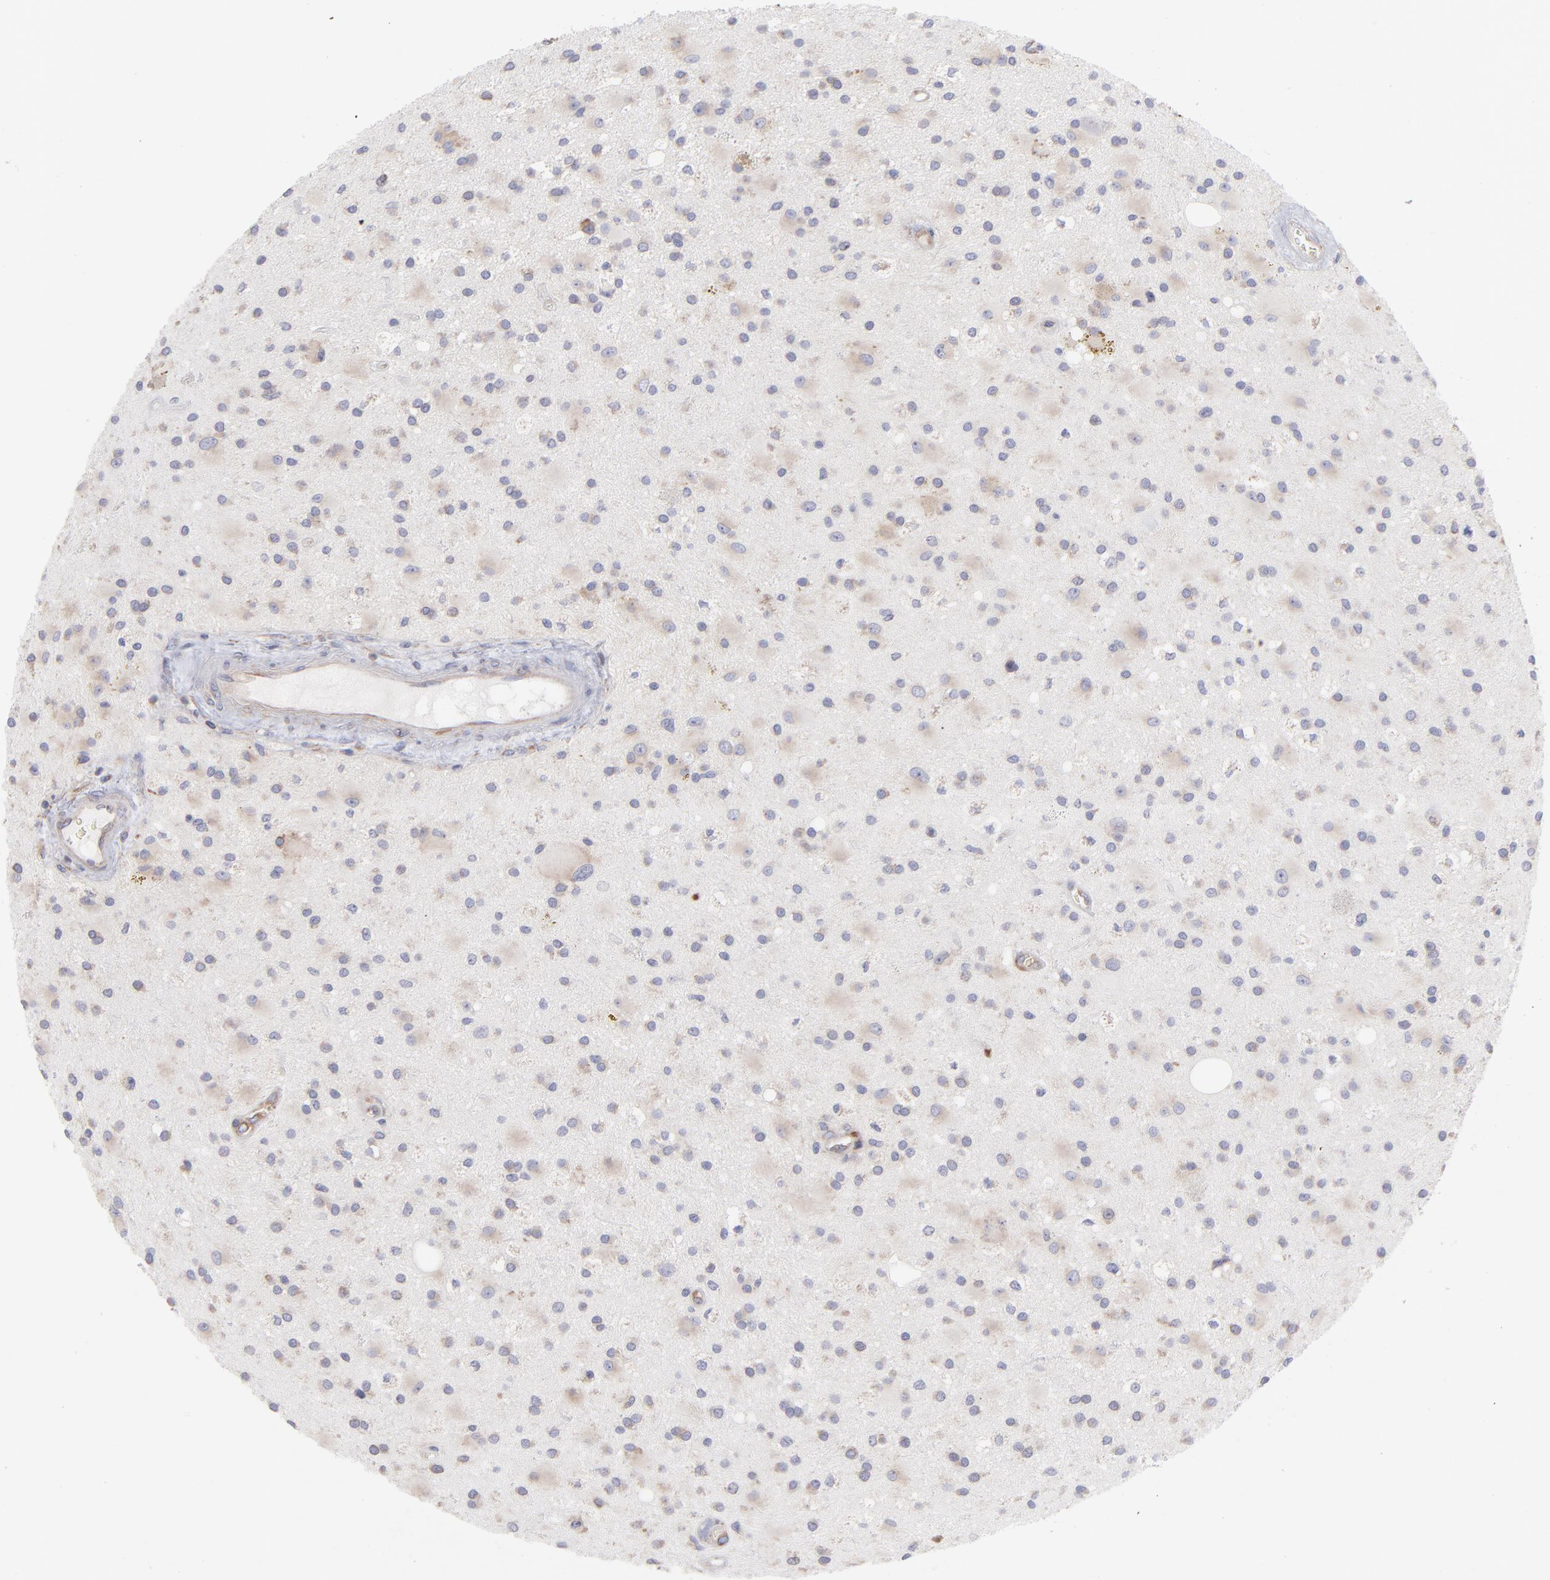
{"staining": {"intensity": "negative", "quantity": "none", "location": "none"}, "tissue": "glioma", "cell_type": "Tumor cells", "image_type": "cancer", "snomed": [{"axis": "morphology", "description": "Glioma, malignant, Low grade"}, {"axis": "topography", "description": "Brain"}], "caption": "Glioma was stained to show a protein in brown. There is no significant expression in tumor cells. (DAB (3,3'-diaminobenzidine) immunohistochemistry visualized using brightfield microscopy, high magnification).", "gene": "RPLP0", "patient": {"sex": "male", "age": 58}}